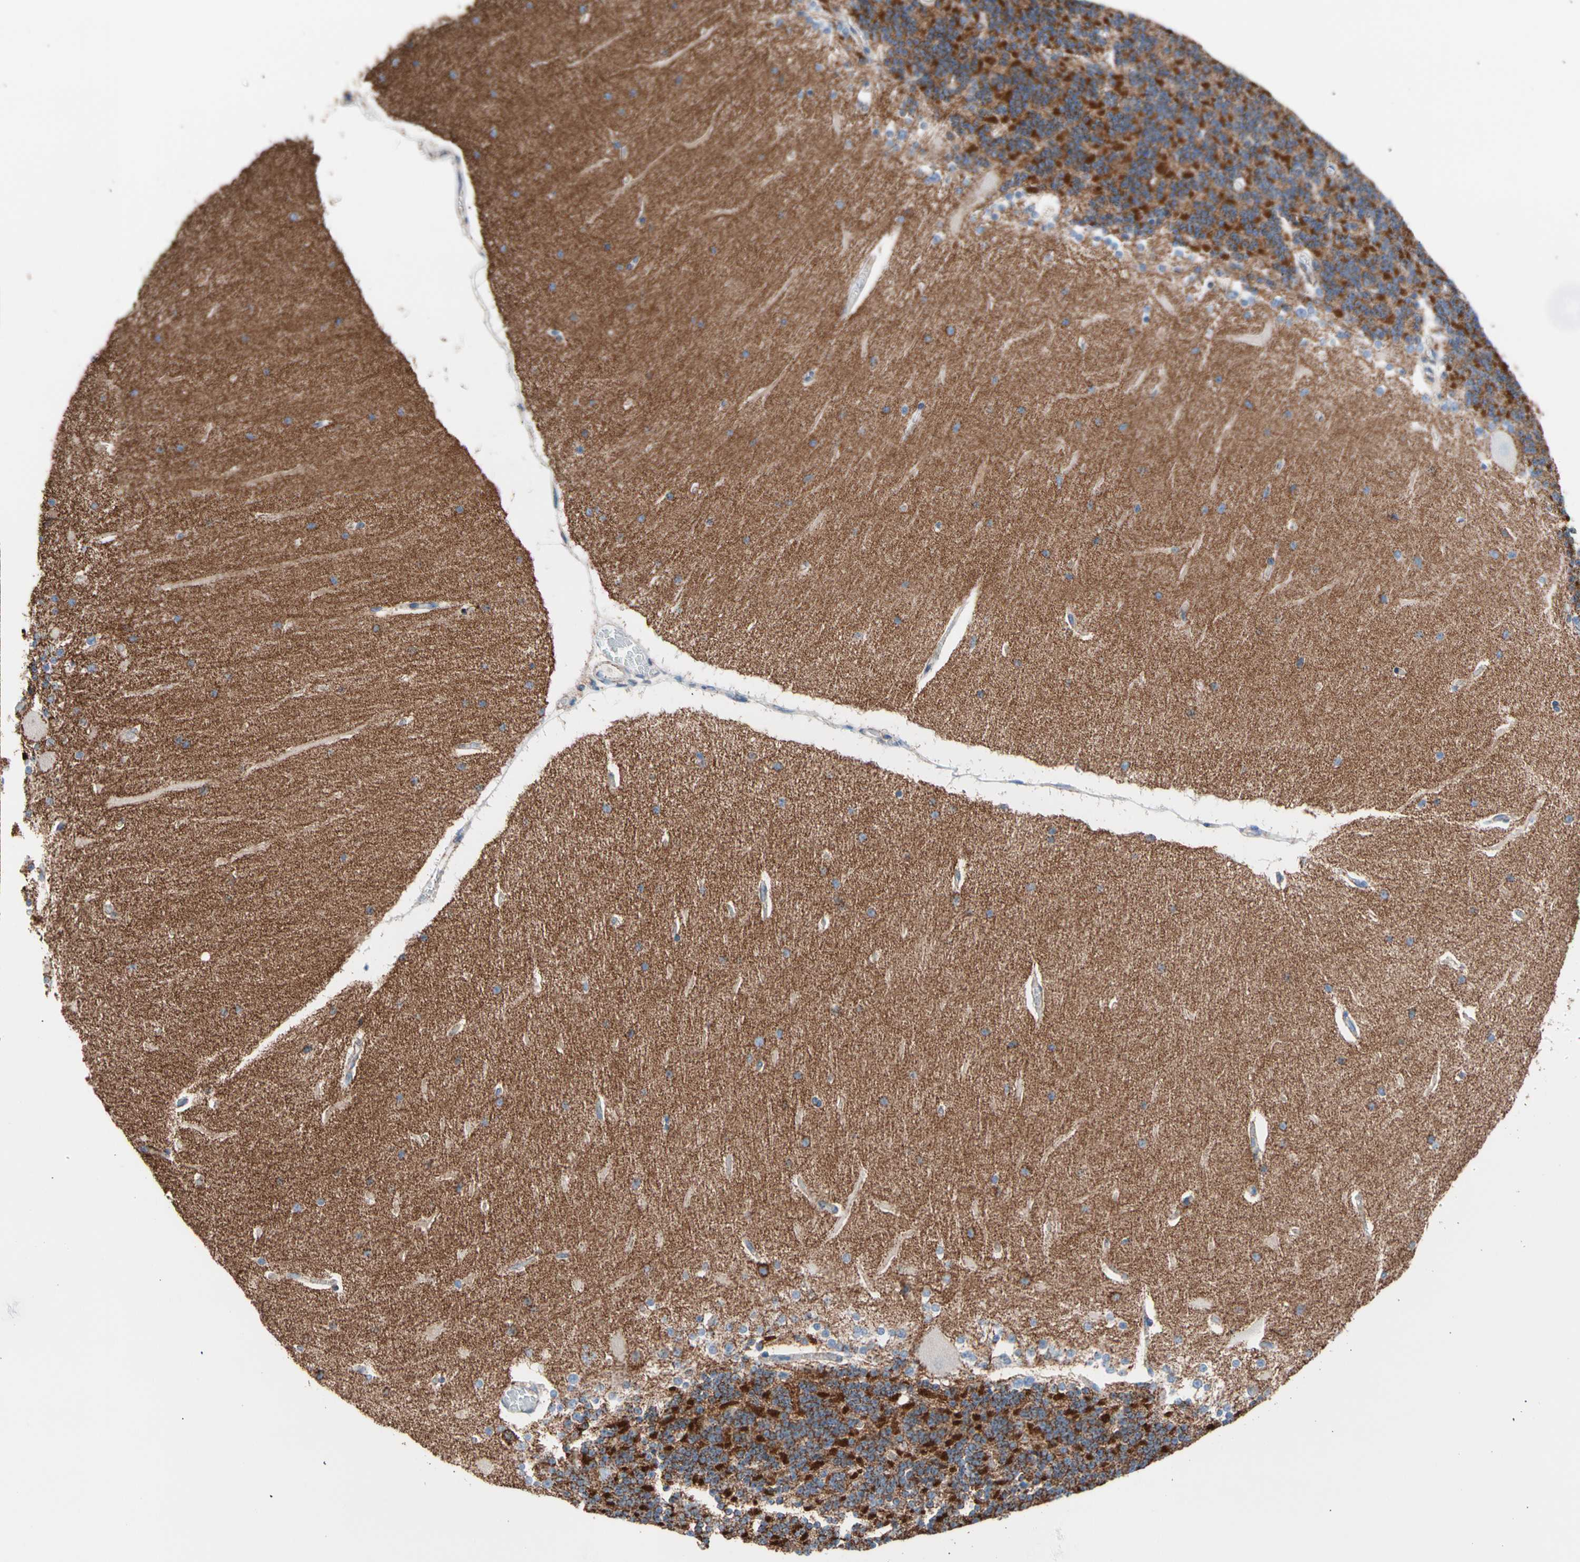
{"staining": {"intensity": "strong", "quantity": "25%-75%", "location": "cytoplasmic/membranous"}, "tissue": "cerebellum", "cell_type": "Cells in granular layer", "image_type": "normal", "snomed": [{"axis": "morphology", "description": "Normal tissue, NOS"}, {"axis": "topography", "description": "Cerebellum"}], "caption": "IHC of unremarkable human cerebellum demonstrates high levels of strong cytoplasmic/membranous positivity in about 25%-75% of cells in granular layer.", "gene": "HK1", "patient": {"sex": "female", "age": 54}}